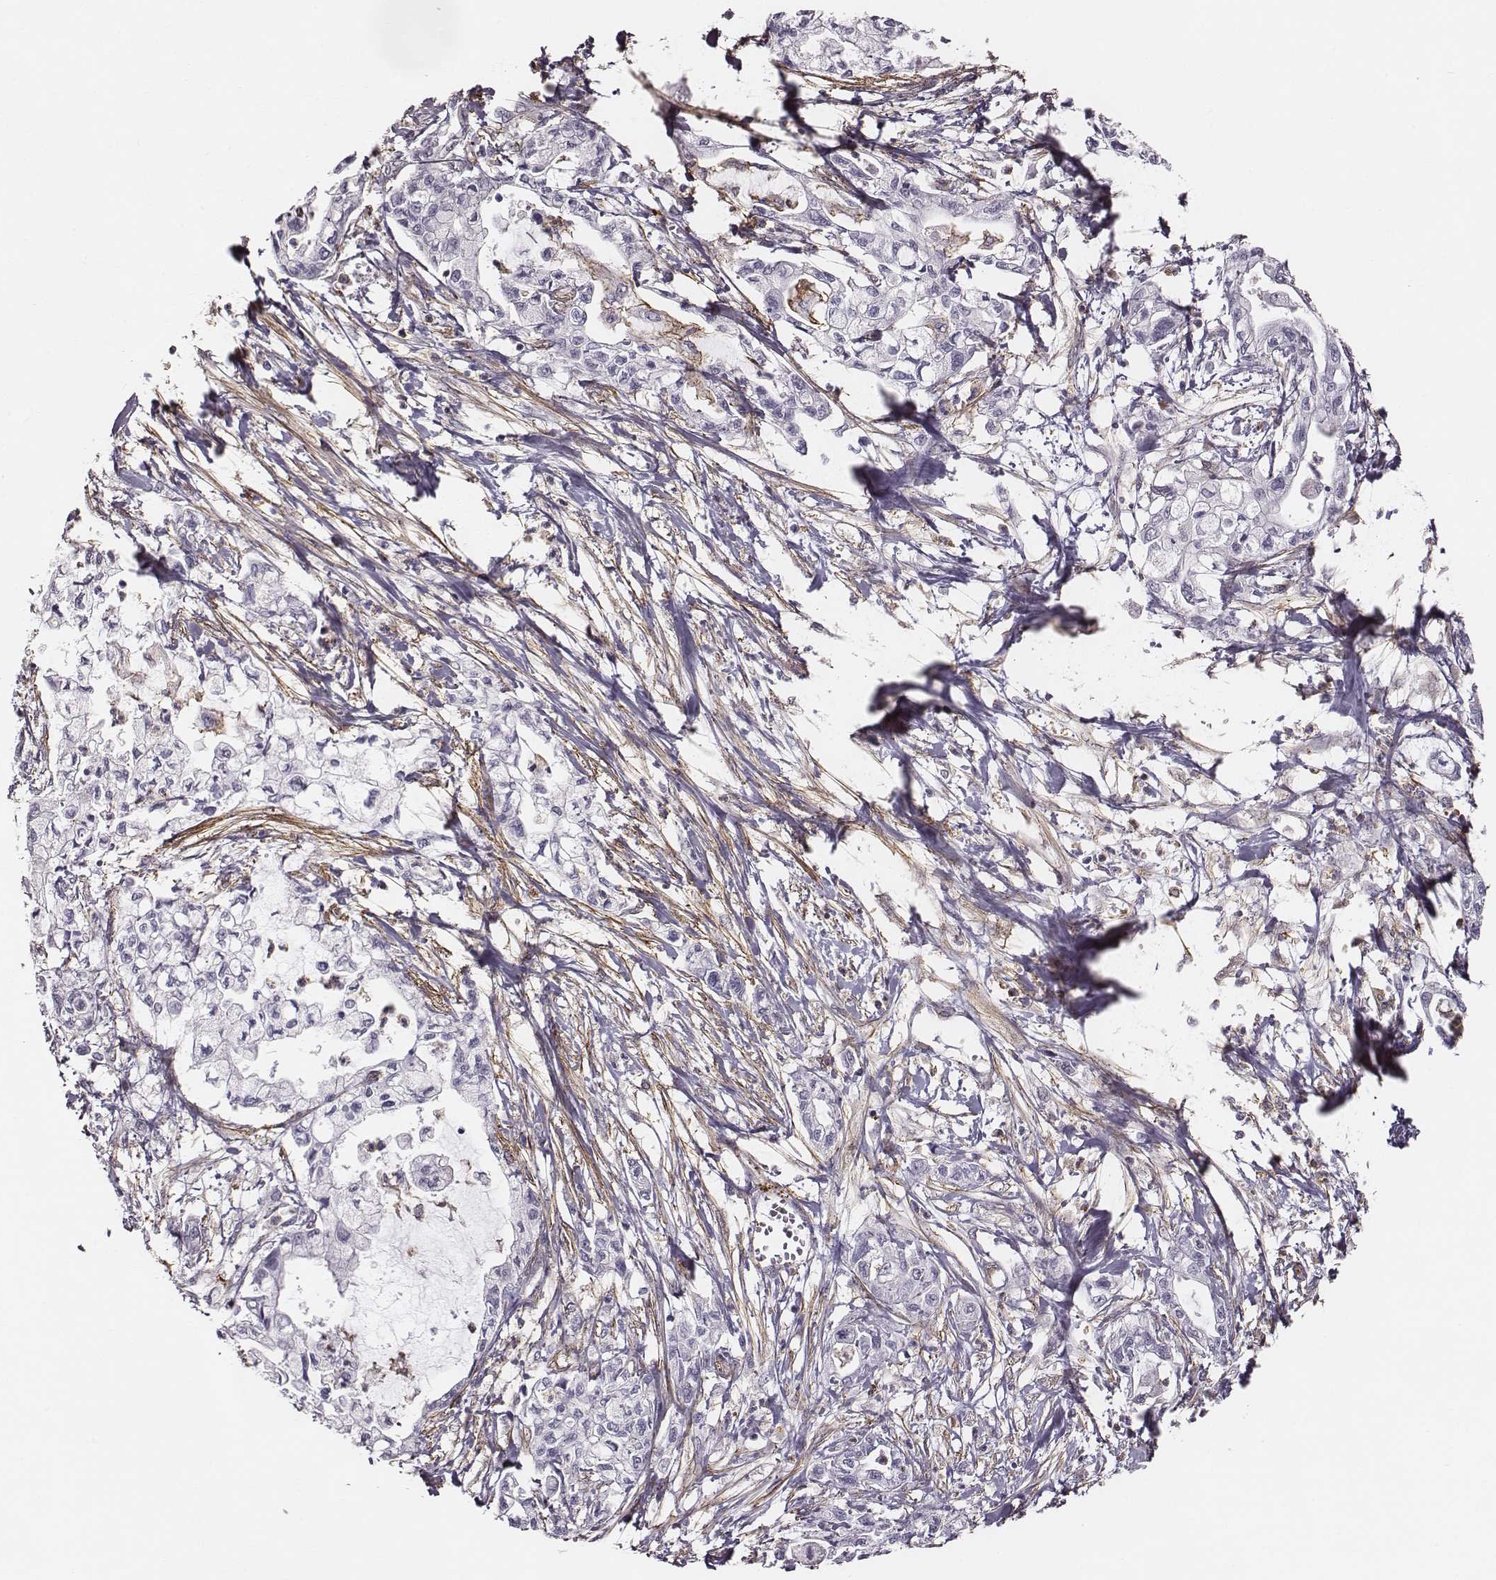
{"staining": {"intensity": "negative", "quantity": "none", "location": "none"}, "tissue": "pancreatic cancer", "cell_type": "Tumor cells", "image_type": "cancer", "snomed": [{"axis": "morphology", "description": "Adenocarcinoma, NOS"}, {"axis": "topography", "description": "Pancreas"}], "caption": "High power microscopy histopathology image of an IHC micrograph of pancreatic adenocarcinoma, revealing no significant positivity in tumor cells. The staining is performed using DAB (3,3'-diaminobenzidine) brown chromogen with nuclei counter-stained in using hematoxylin.", "gene": "ZYX", "patient": {"sex": "male", "age": 54}}